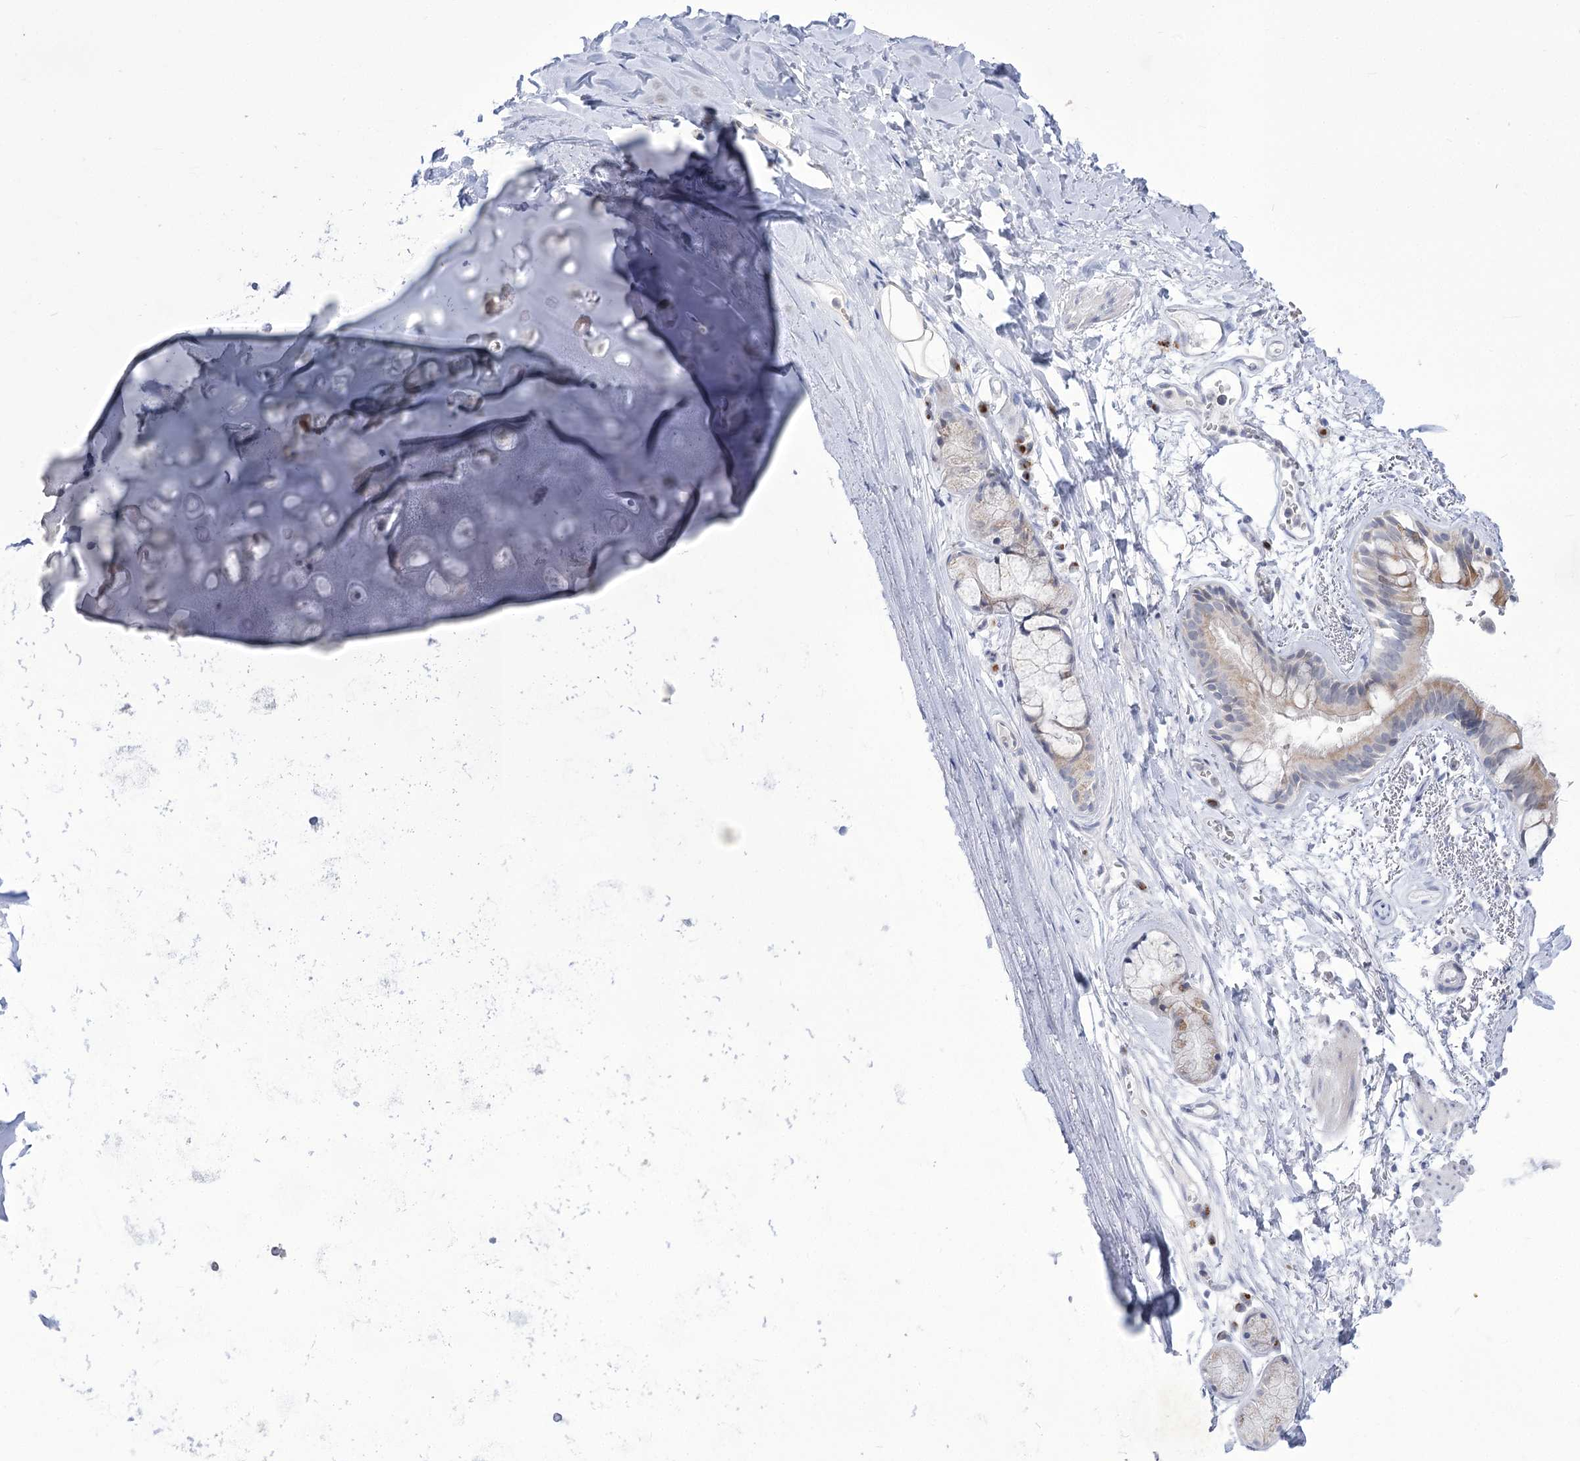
{"staining": {"intensity": "negative", "quantity": "none", "location": "none"}, "tissue": "adipose tissue", "cell_type": "Adipocytes", "image_type": "normal", "snomed": [{"axis": "morphology", "description": "Normal tissue, NOS"}, {"axis": "topography", "description": "Lymph node"}, {"axis": "topography", "description": "Bronchus"}], "caption": "A histopathology image of adipose tissue stained for a protein reveals no brown staining in adipocytes.", "gene": "BEND7", "patient": {"sex": "male", "age": 63}}